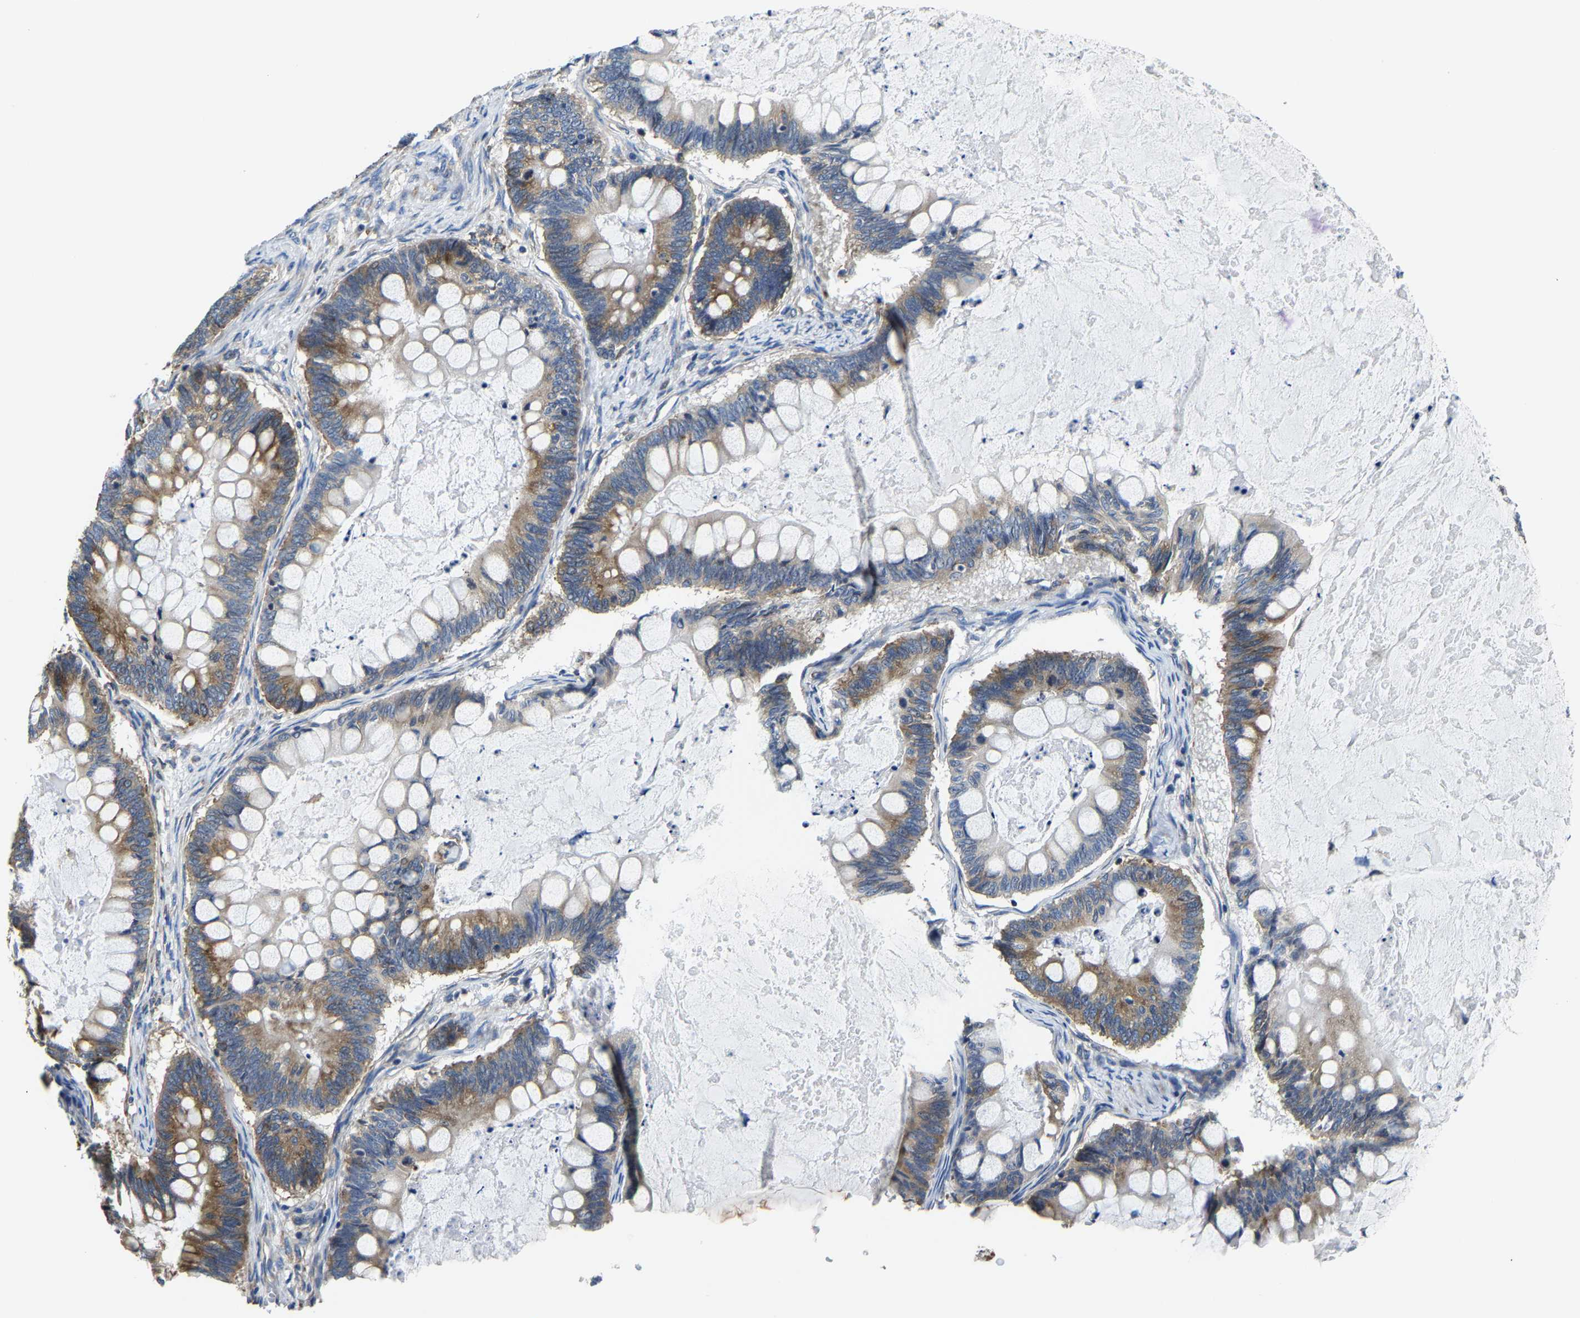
{"staining": {"intensity": "moderate", "quantity": ">75%", "location": "cytoplasmic/membranous"}, "tissue": "ovarian cancer", "cell_type": "Tumor cells", "image_type": "cancer", "snomed": [{"axis": "morphology", "description": "Cystadenocarcinoma, mucinous, NOS"}, {"axis": "topography", "description": "Ovary"}], "caption": "Brown immunohistochemical staining in human mucinous cystadenocarcinoma (ovarian) displays moderate cytoplasmic/membranous staining in about >75% of tumor cells.", "gene": "G3BP2", "patient": {"sex": "female", "age": 61}}